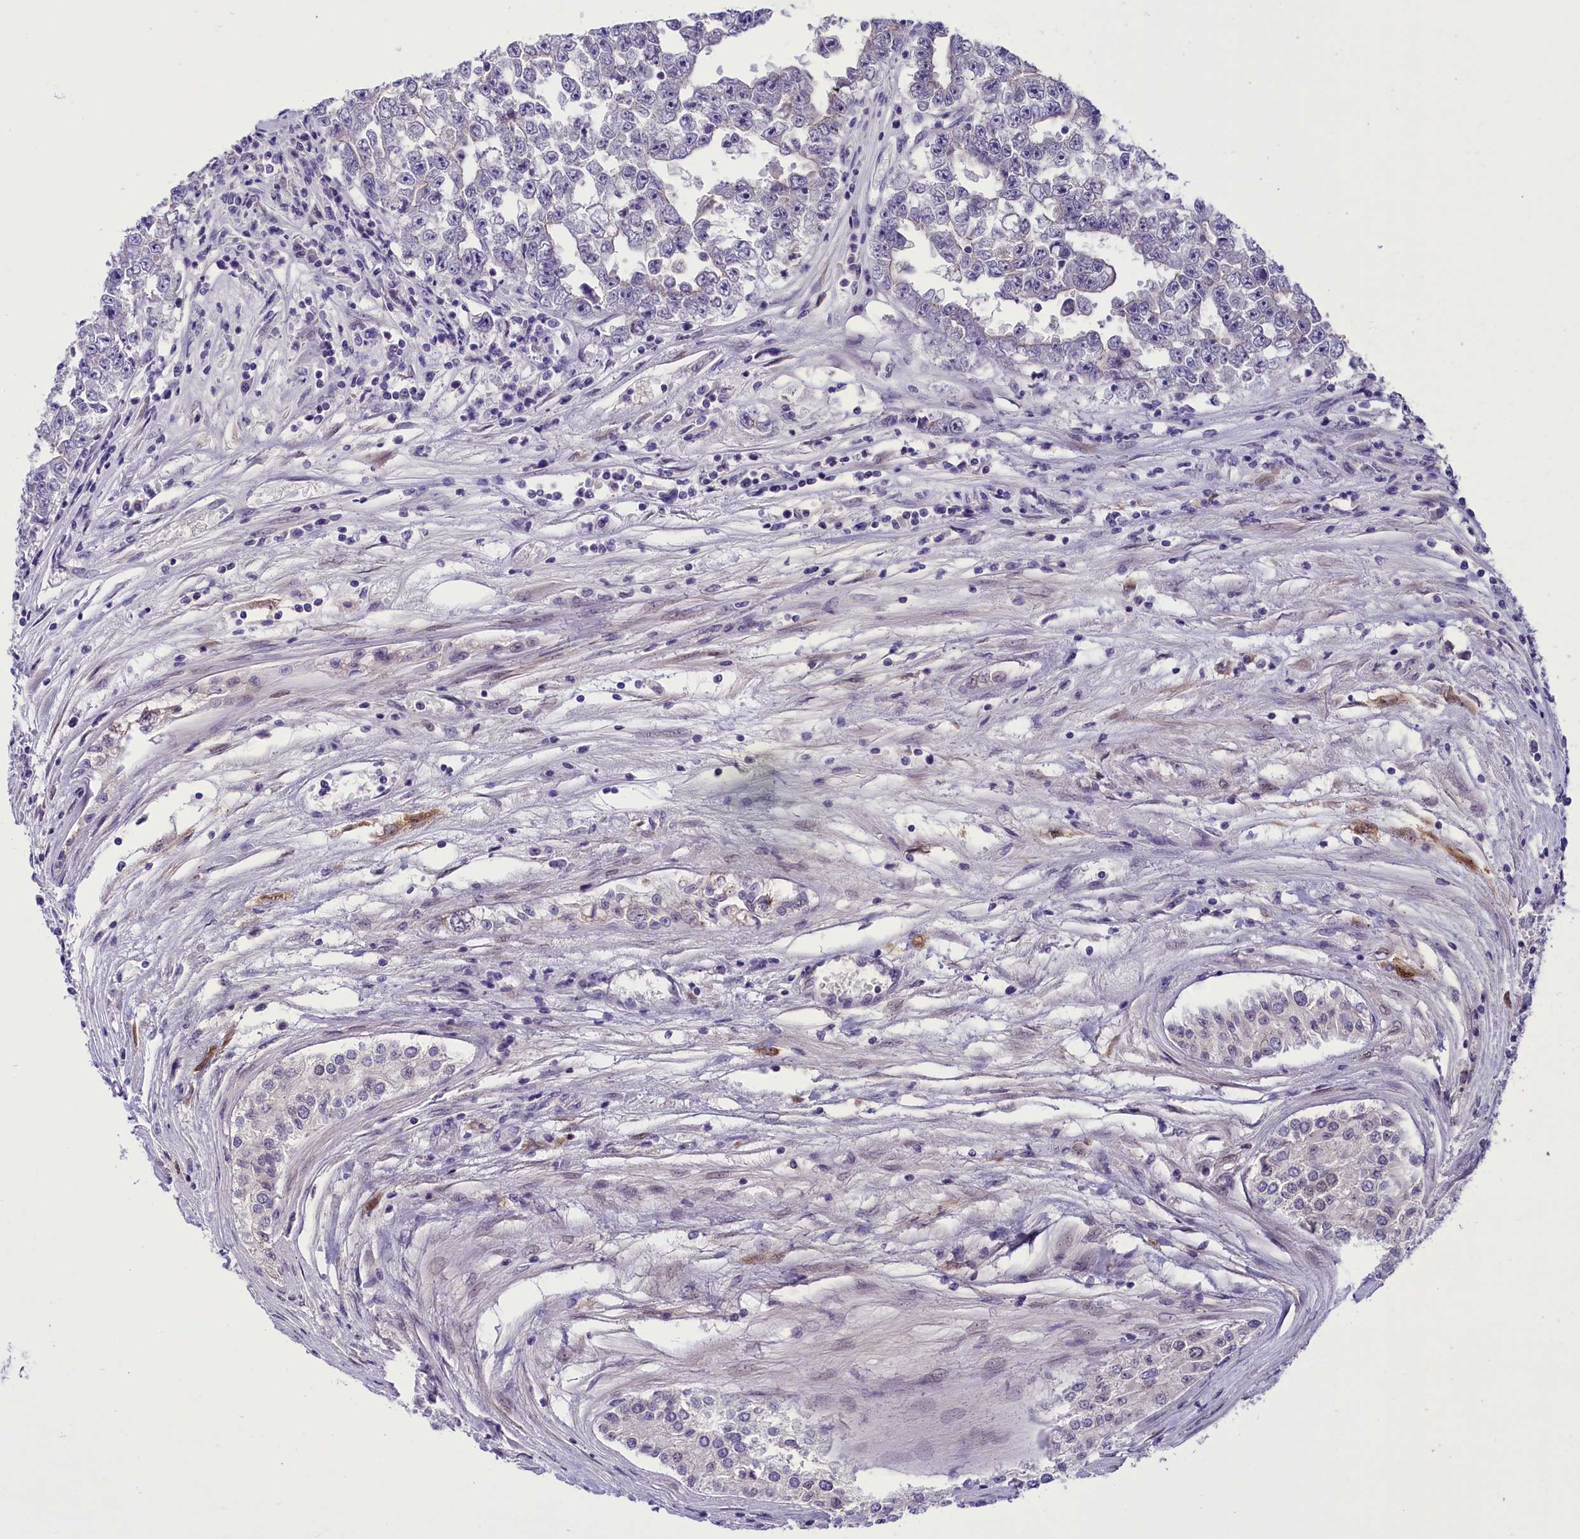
{"staining": {"intensity": "negative", "quantity": "none", "location": "none"}, "tissue": "testis cancer", "cell_type": "Tumor cells", "image_type": "cancer", "snomed": [{"axis": "morphology", "description": "Carcinoma, Embryonal, NOS"}, {"axis": "topography", "description": "Testis"}], "caption": "High magnification brightfield microscopy of testis embryonal carcinoma stained with DAB (3,3'-diaminobenzidine) (brown) and counterstained with hematoxylin (blue): tumor cells show no significant expression. (Brightfield microscopy of DAB (3,3'-diaminobenzidine) IHC at high magnification).", "gene": "PRR15", "patient": {"sex": "male", "age": 25}}